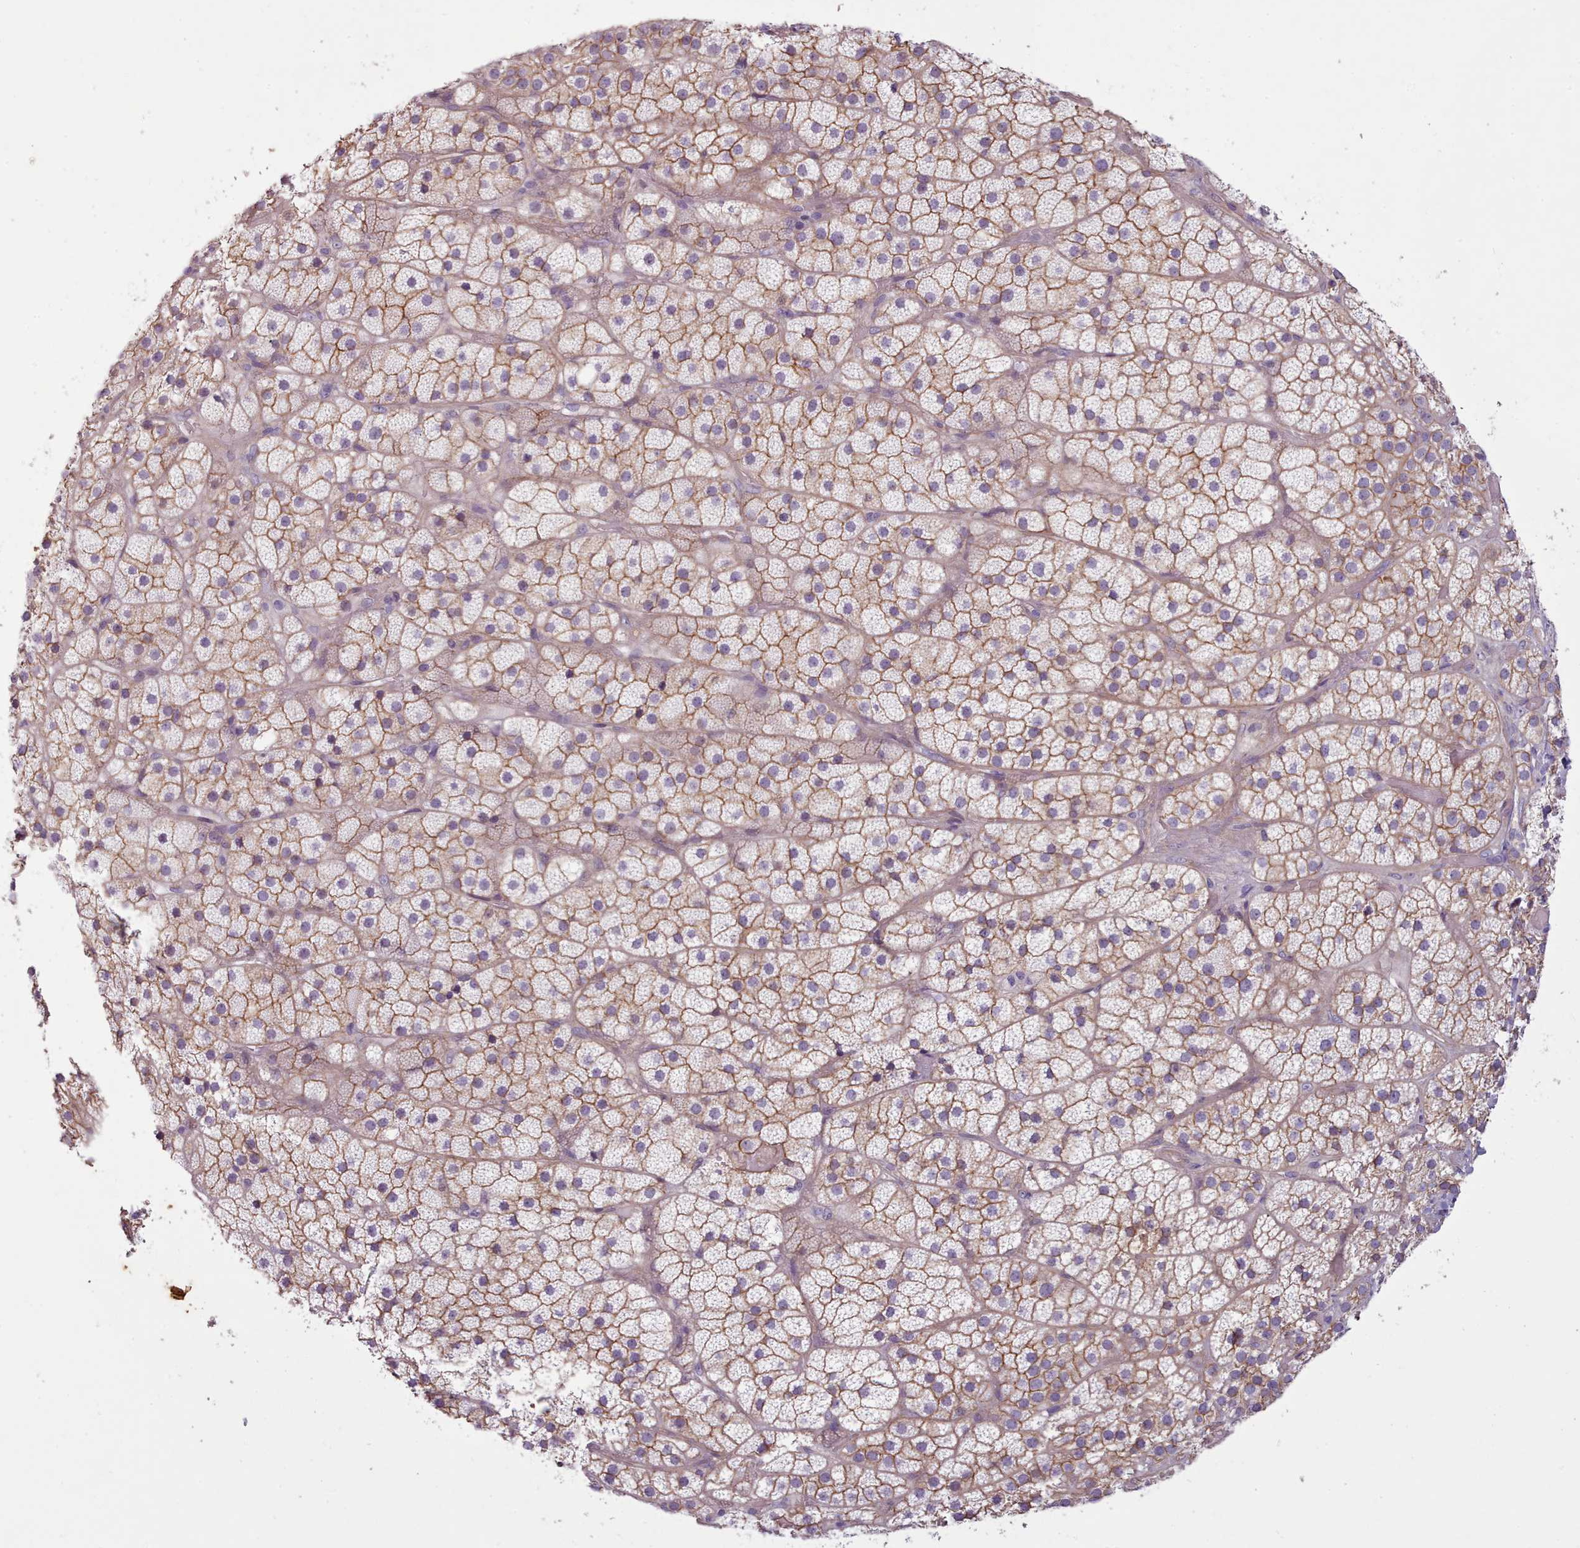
{"staining": {"intensity": "moderate", "quantity": "25%-75%", "location": "cytoplasmic/membranous"}, "tissue": "adrenal gland", "cell_type": "Glandular cells", "image_type": "normal", "snomed": [{"axis": "morphology", "description": "Normal tissue, NOS"}, {"axis": "topography", "description": "Adrenal gland"}], "caption": "The image shows immunohistochemical staining of benign adrenal gland. There is moderate cytoplasmic/membranous expression is seen in about 25%-75% of glandular cells.", "gene": "PLD4", "patient": {"sex": "male", "age": 57}}